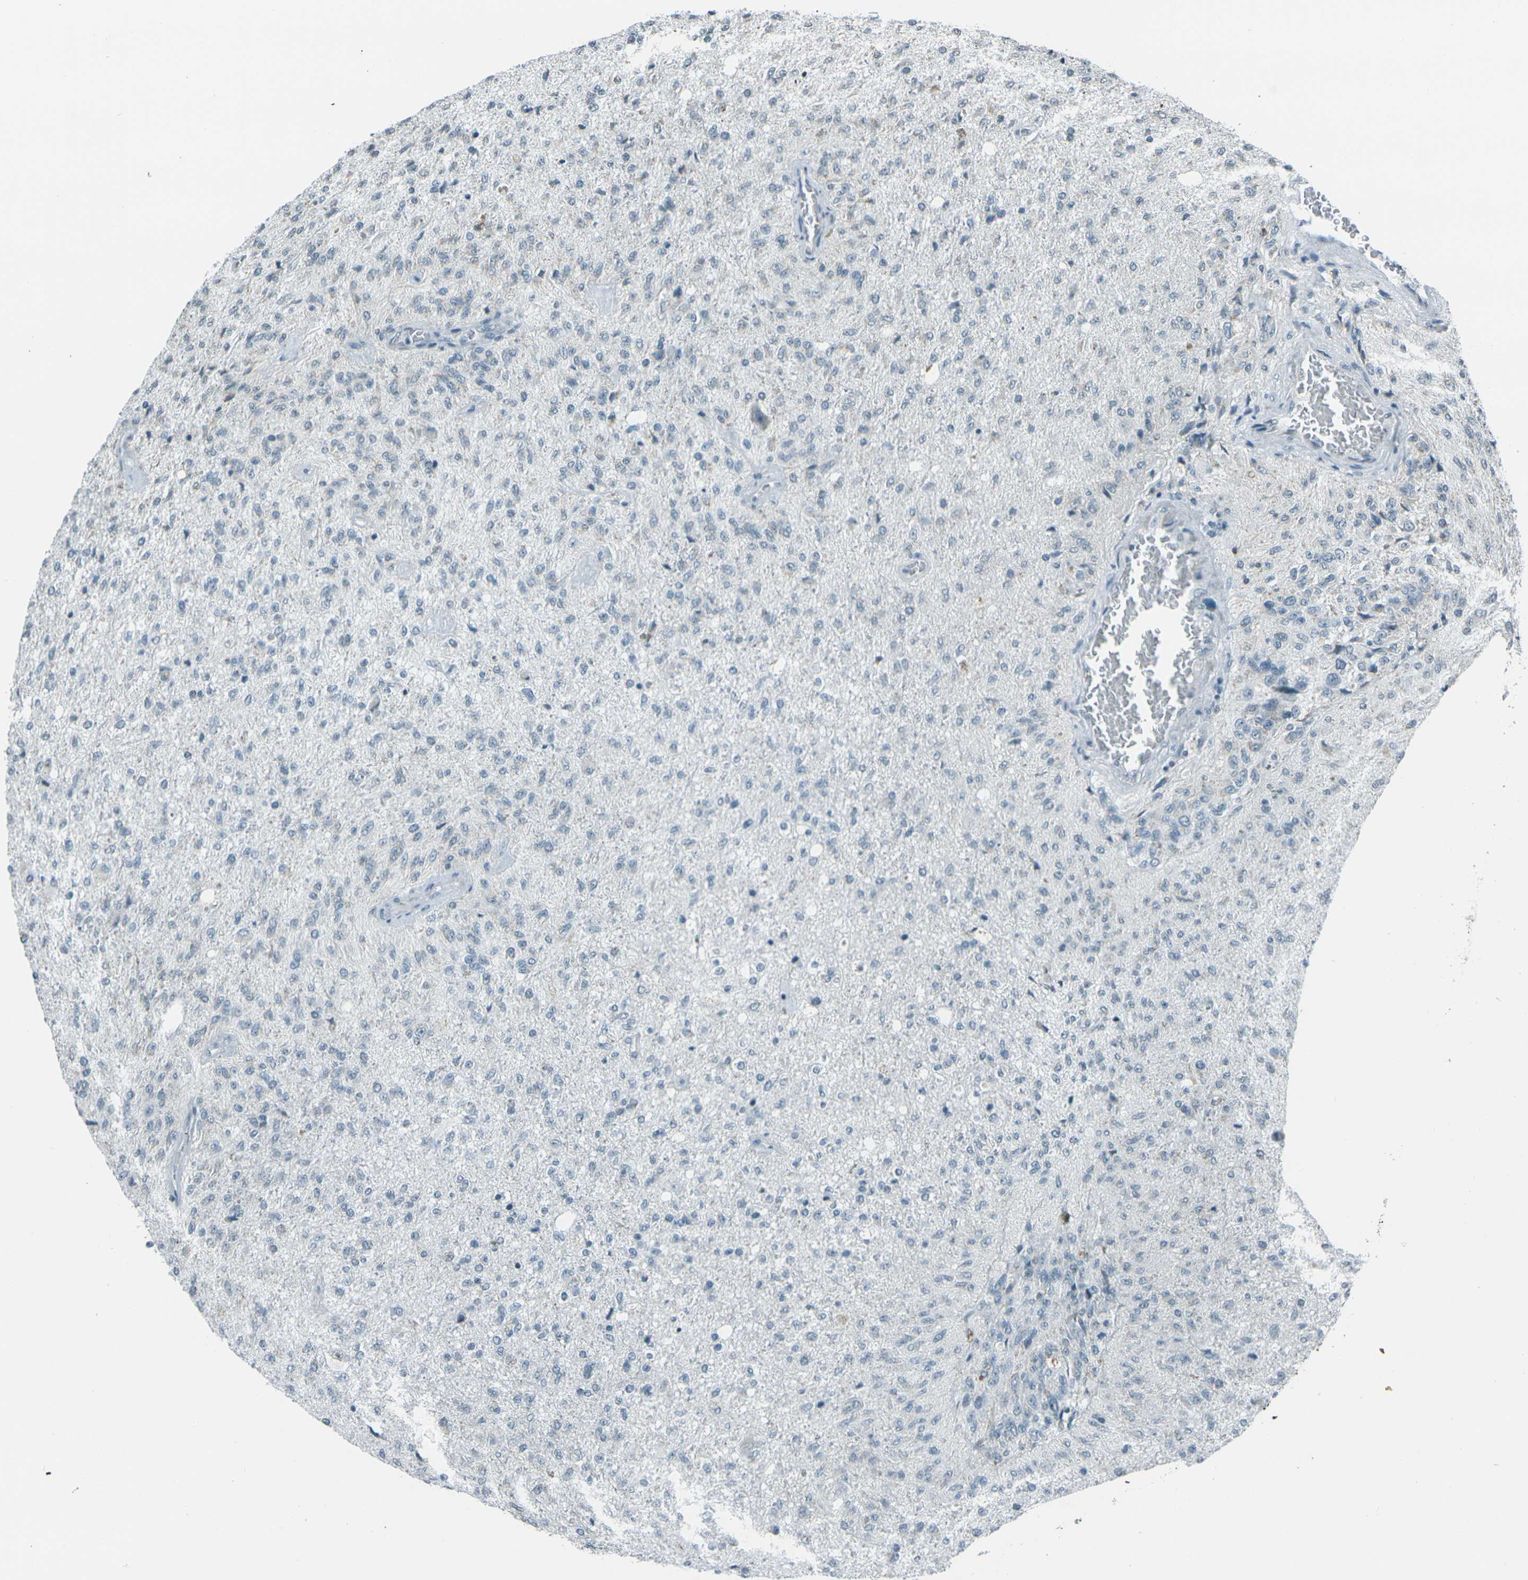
{"staining": {"intensity": "weak", "quantity": "<25%", "location": "cytoplasmic/membranous"}, "tissue": "glioma", "cell_type": "Tumor cells", "image_type": "cancer", "snomed": [{"axis": "morphology", "description": "Normal tissue, NOS"}, {"axis": "morphology", "description": "Glioma, malignant, High grade"}, {"axis": "topography", "description": "Cerebral cortex"}], "caption": "A photomicrograph of glioma stained for a protein shows no brown staining in tumor cells.", "gene": "H2BC1", "patient": {"sex": "male", "age": 77}}